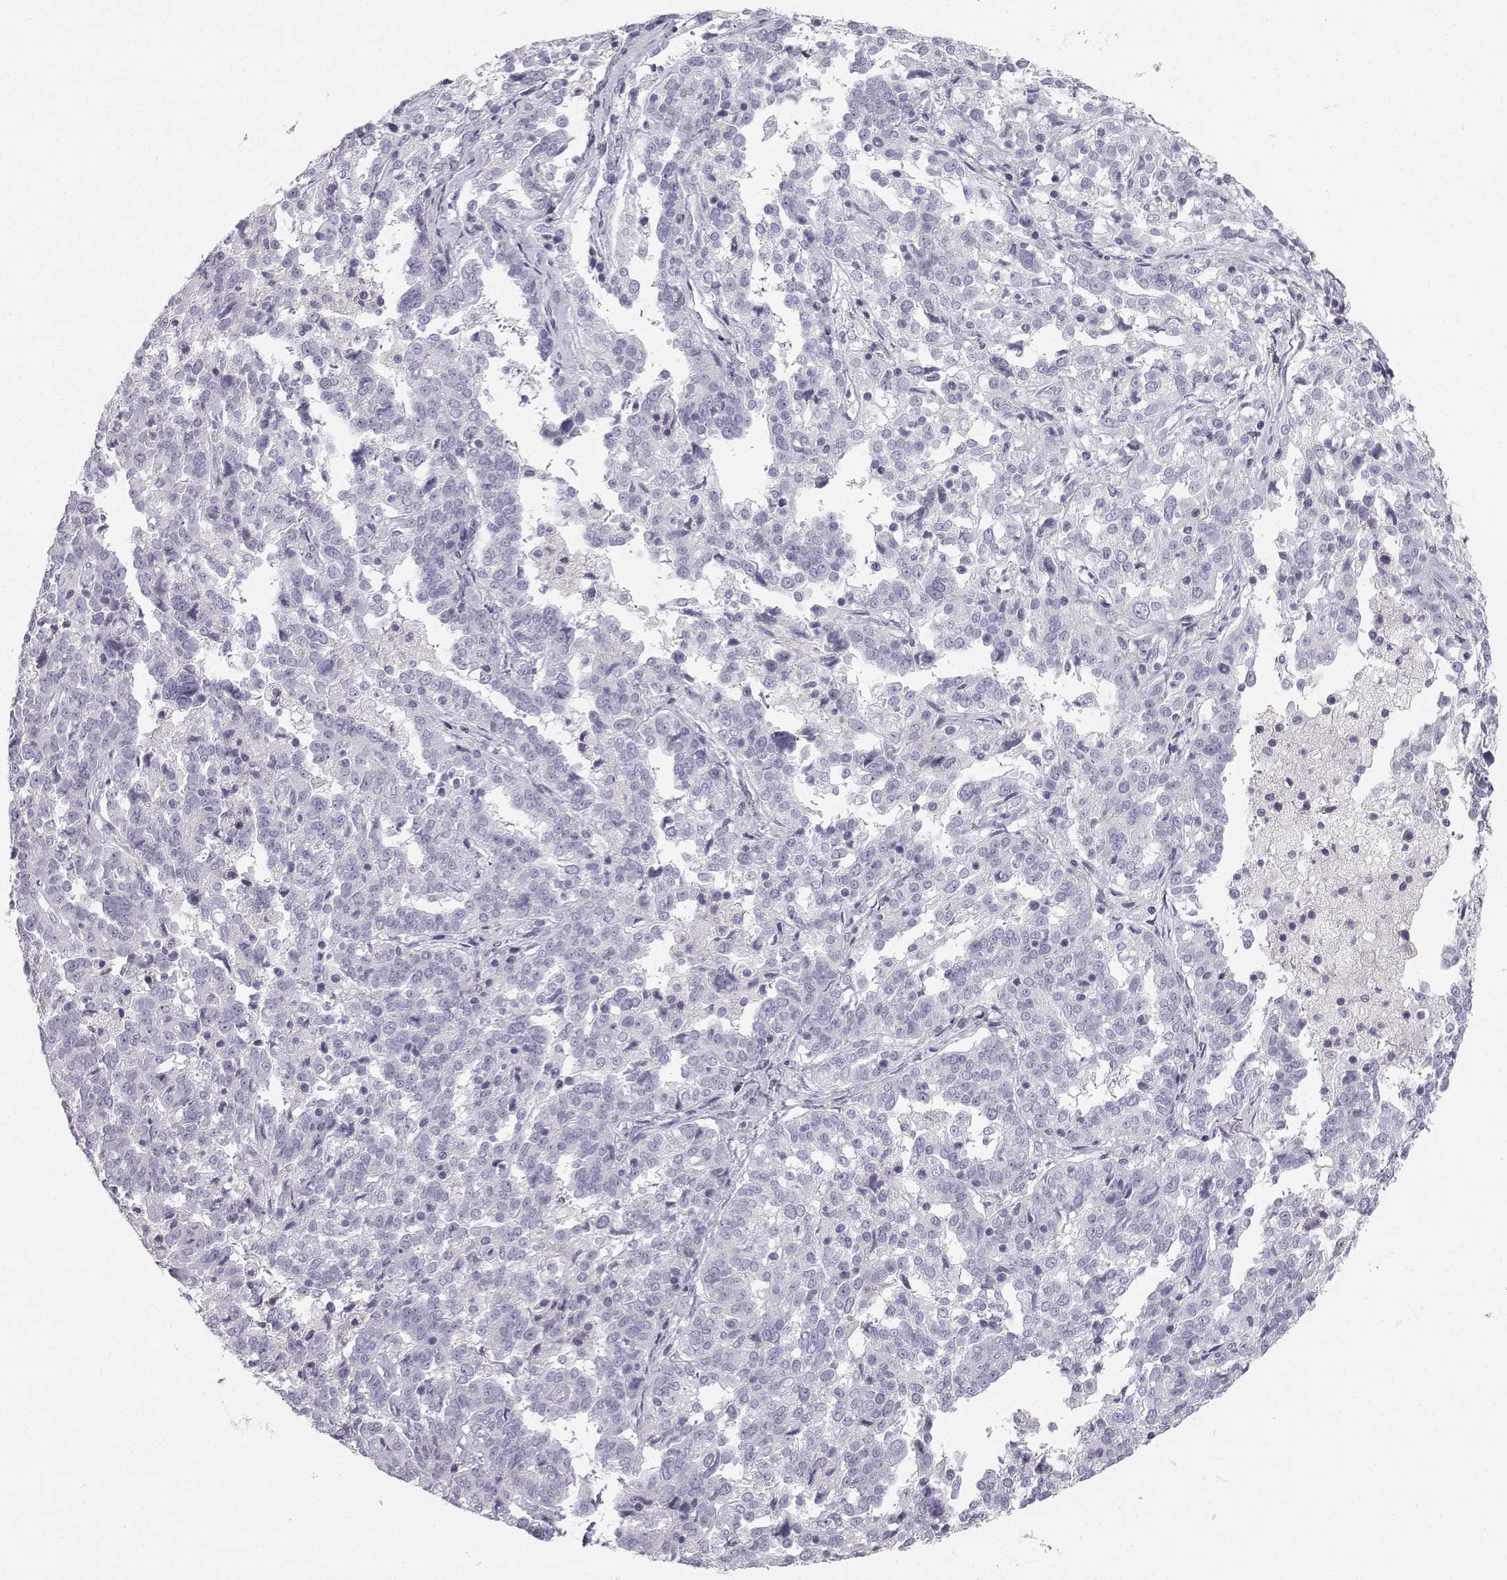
{"staining": {"intensity": "negative", "quantity": "none", "location": "none"}, "tissue": "ovarian cancer", "cell_type": "Tumor cells", "image_type": "cancer", "snomed": [{"axis": "morphology", "description": "Cystadenocarcinoma, serous, NOS"}, {"axis": "topography", "description": "Ovary"}], "caption": "Tumor cells show no significant staining in serous cystadenocarcinoma (ovarian).", "gene": "SYCE1", "patient": {"sex": "female", "age": 67}}